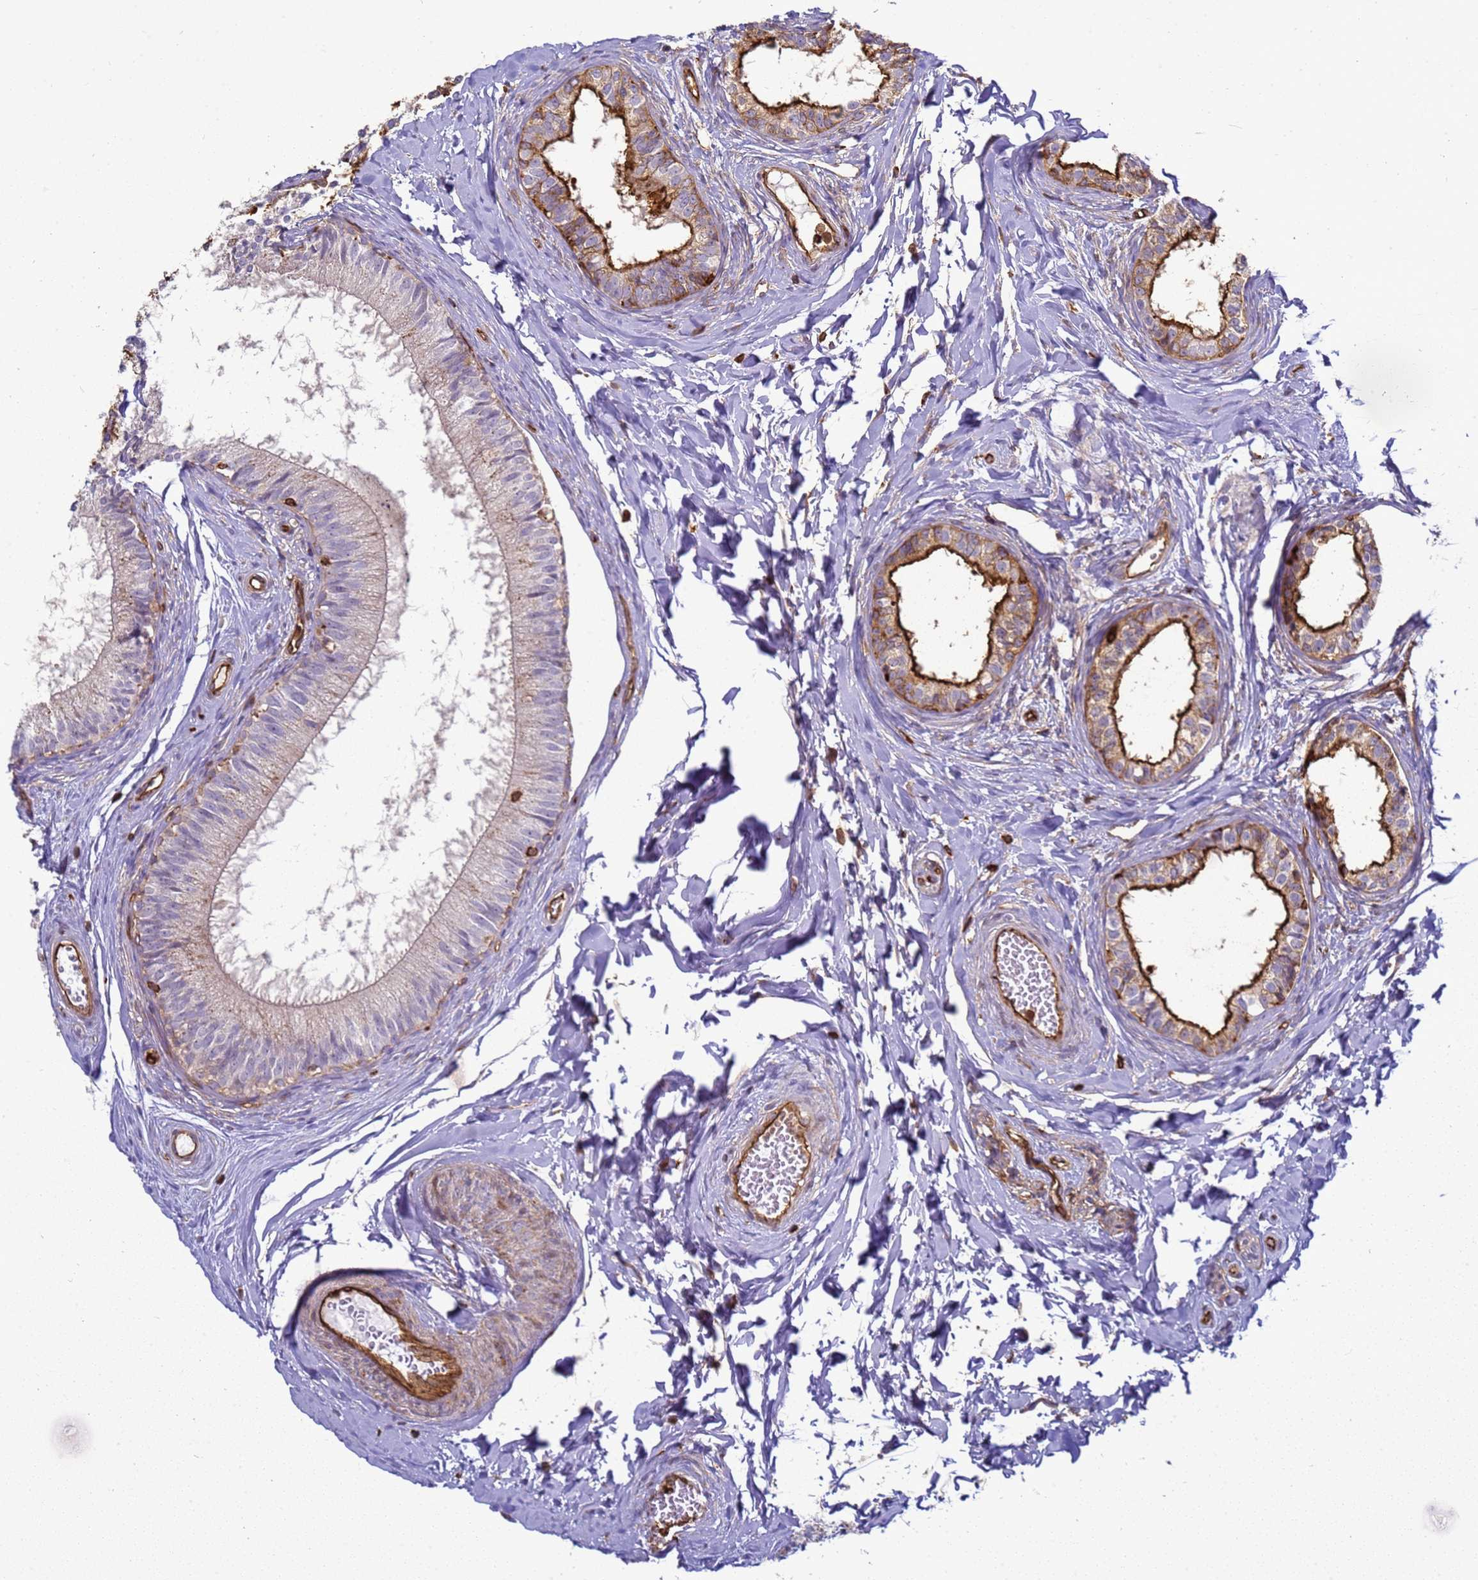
{"staining": {"intensity": "strong", "quantity": "<25%", "location": "cytoplasmic/membranous"}, "tissue": "epididymis", "cell_type": "Glandular cells", "image_type": "normal", "snomed": [{"axis": "morphology", "description": "Normal tissue, NOS"}, {"axis": "topography", "description": "Epididymis"}], "caption": "A brown stain shows strong cytoplasmic/membranous staining of a protein in glandular cells of unremarkable epididymis. (DAB IHC with brightfield microscopy, high magnification).", "gene": "ZBTB8OS", "patient": {"sex": "male", "age": 34}}